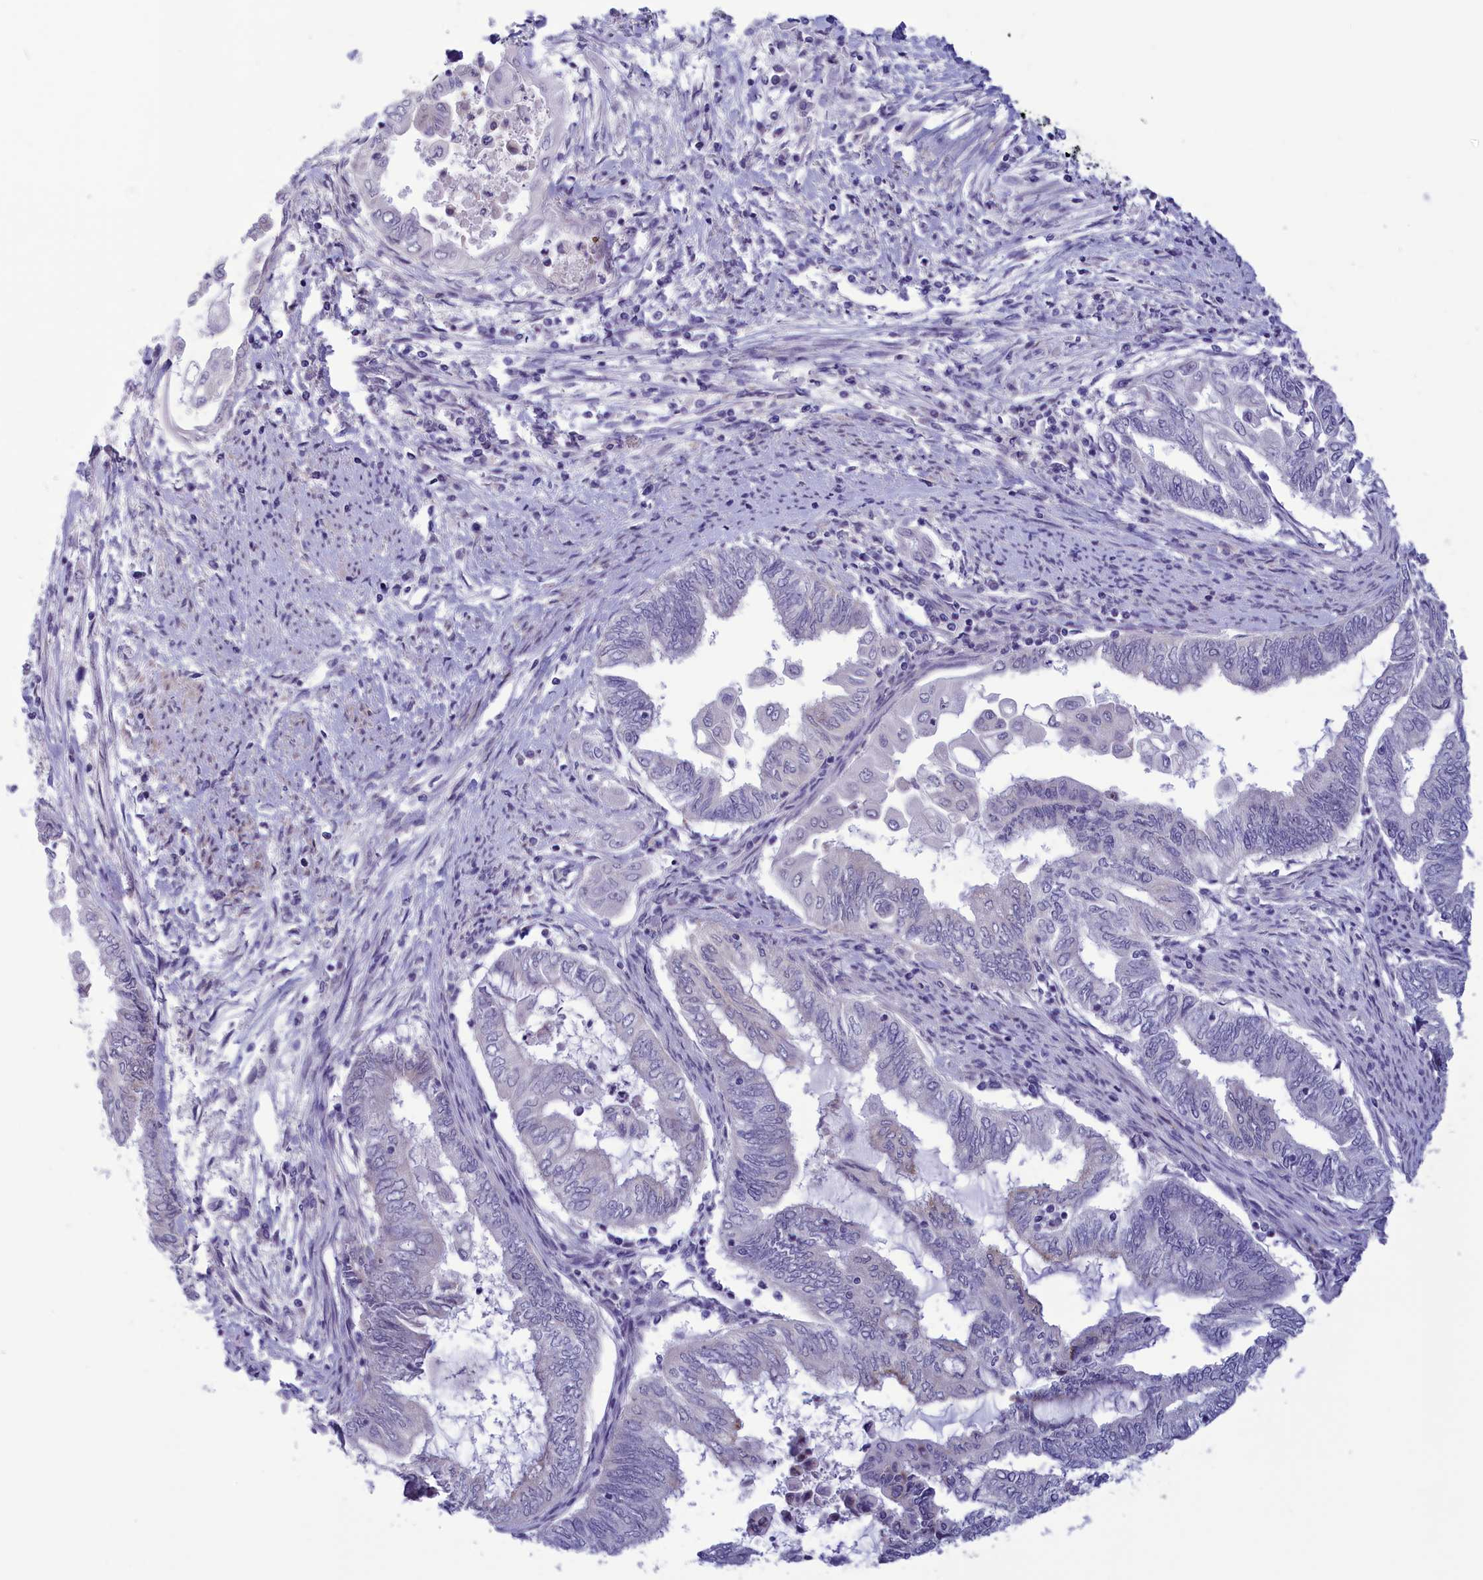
{"staining": {"intensity": "negative", "quantity": "none", "location": "none"}, "tissue": "endometrial cancer", "cell_type": "Tumor cells", "image_type": "cancer", "snomed": [{"axis": "morphology", "description": "Adenocarcinoma, NOS"}, {"axis": "topography", "description": "Uterus"}, {"axis": "topography", "description": "Endometrium"}], "caption": "A photomicrograph of human adenocarcinoma (endometrial) is negative for staining in tumor cells.", "gene": "ELOA2", "patient": {"sex": "female", "age": 70}}